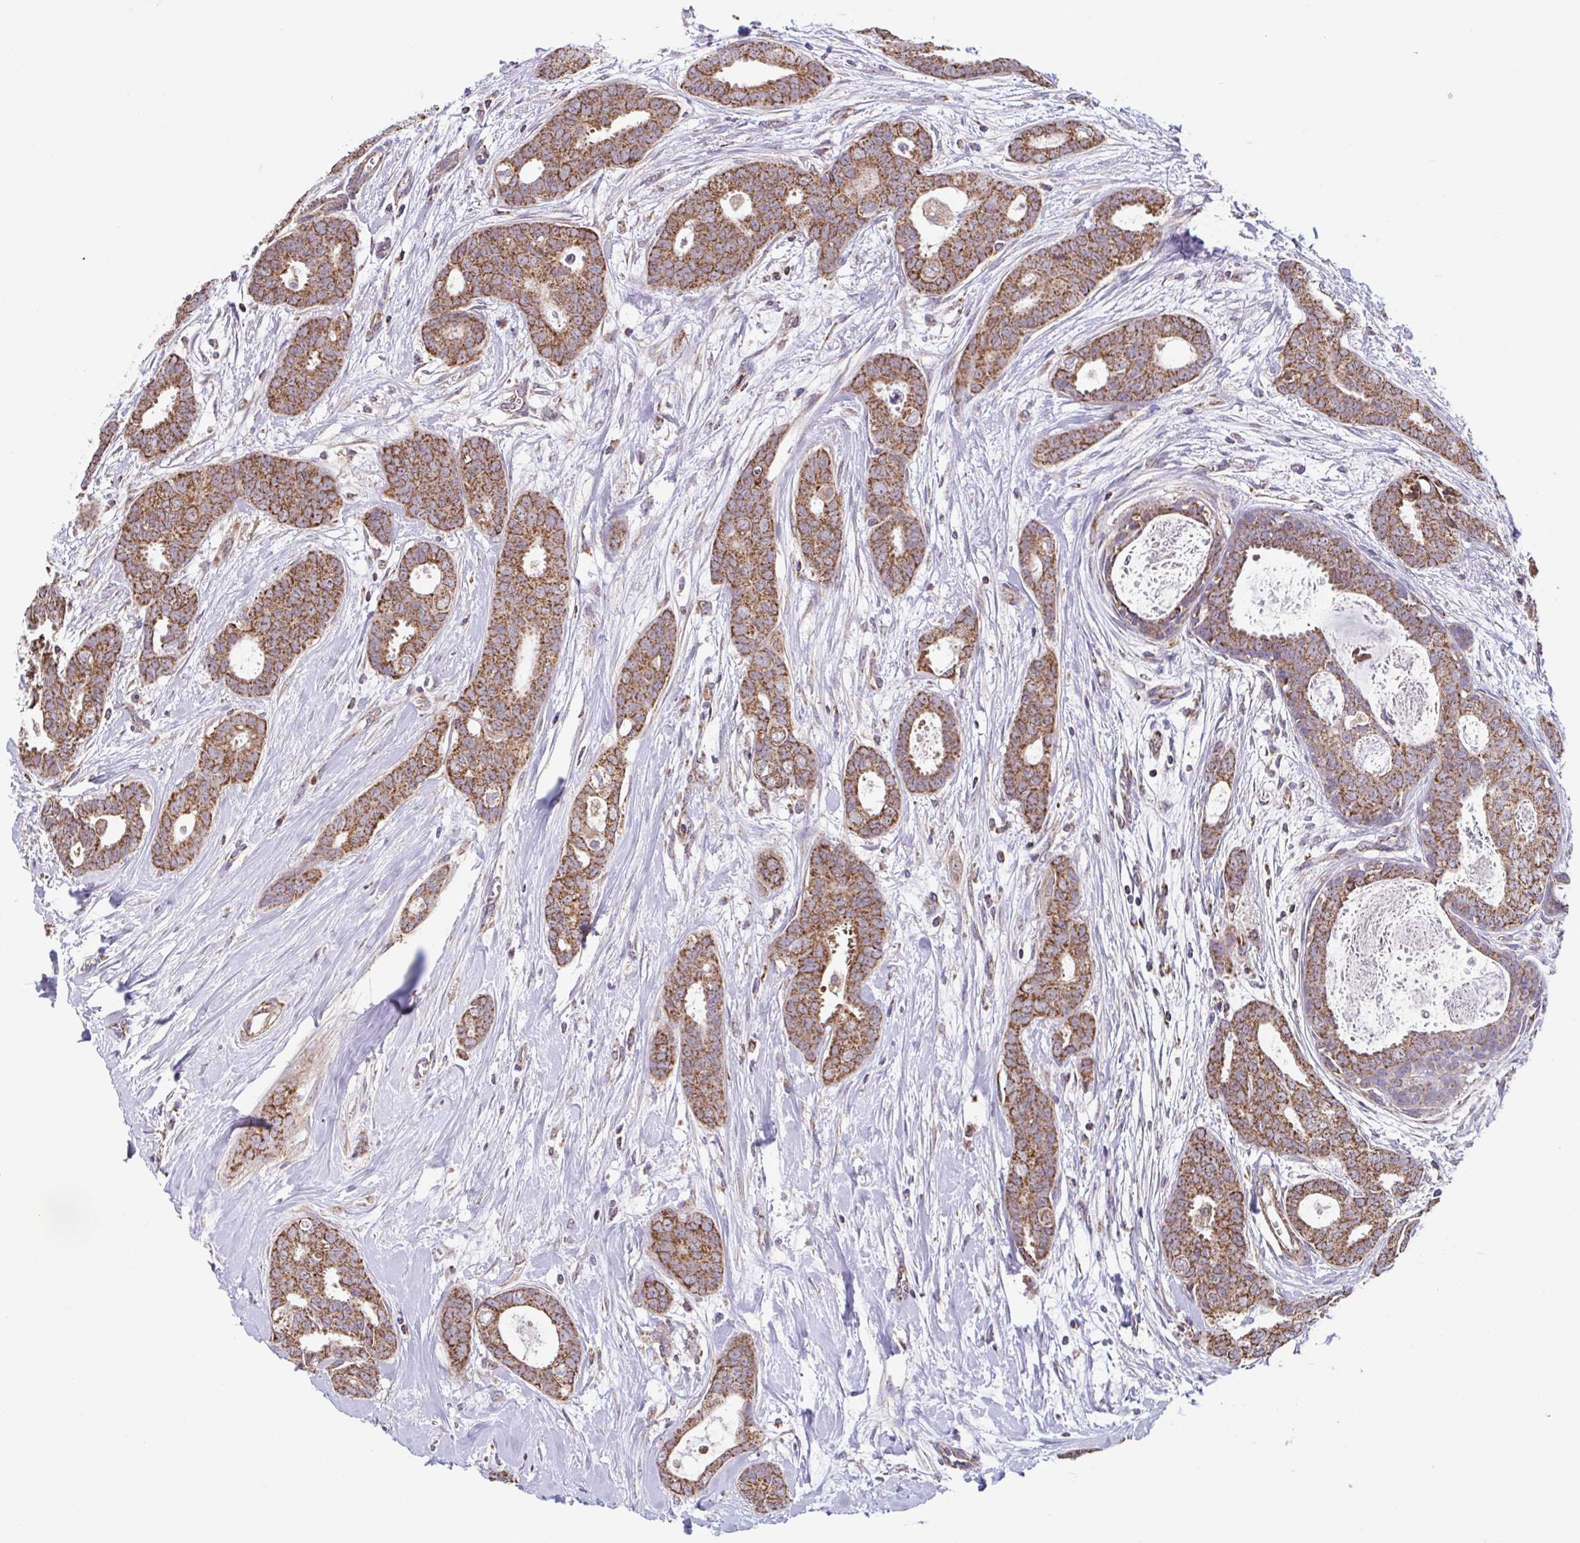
{"staining": {"intensity": "strong", "quantity": ">75%", "location": "cytoplasmic/membranous"}, "tissue": "breast cancer", "cell_type": "Tumor cells", "image_type": "cancer", "snomed": [{"axis": "morphology", "description": "Duct carcinoma"}, {"axis": "topography", "description": "Breast"}], "caption": "IHC micrograph of human breast cancer stained for a protein (brown), which shows high levels of strong cytoplasmic/membranous expression in approximately >75% of tumor cells.", "gene": "DIP2B", "patient": {"sex": "female", "age": 45}}